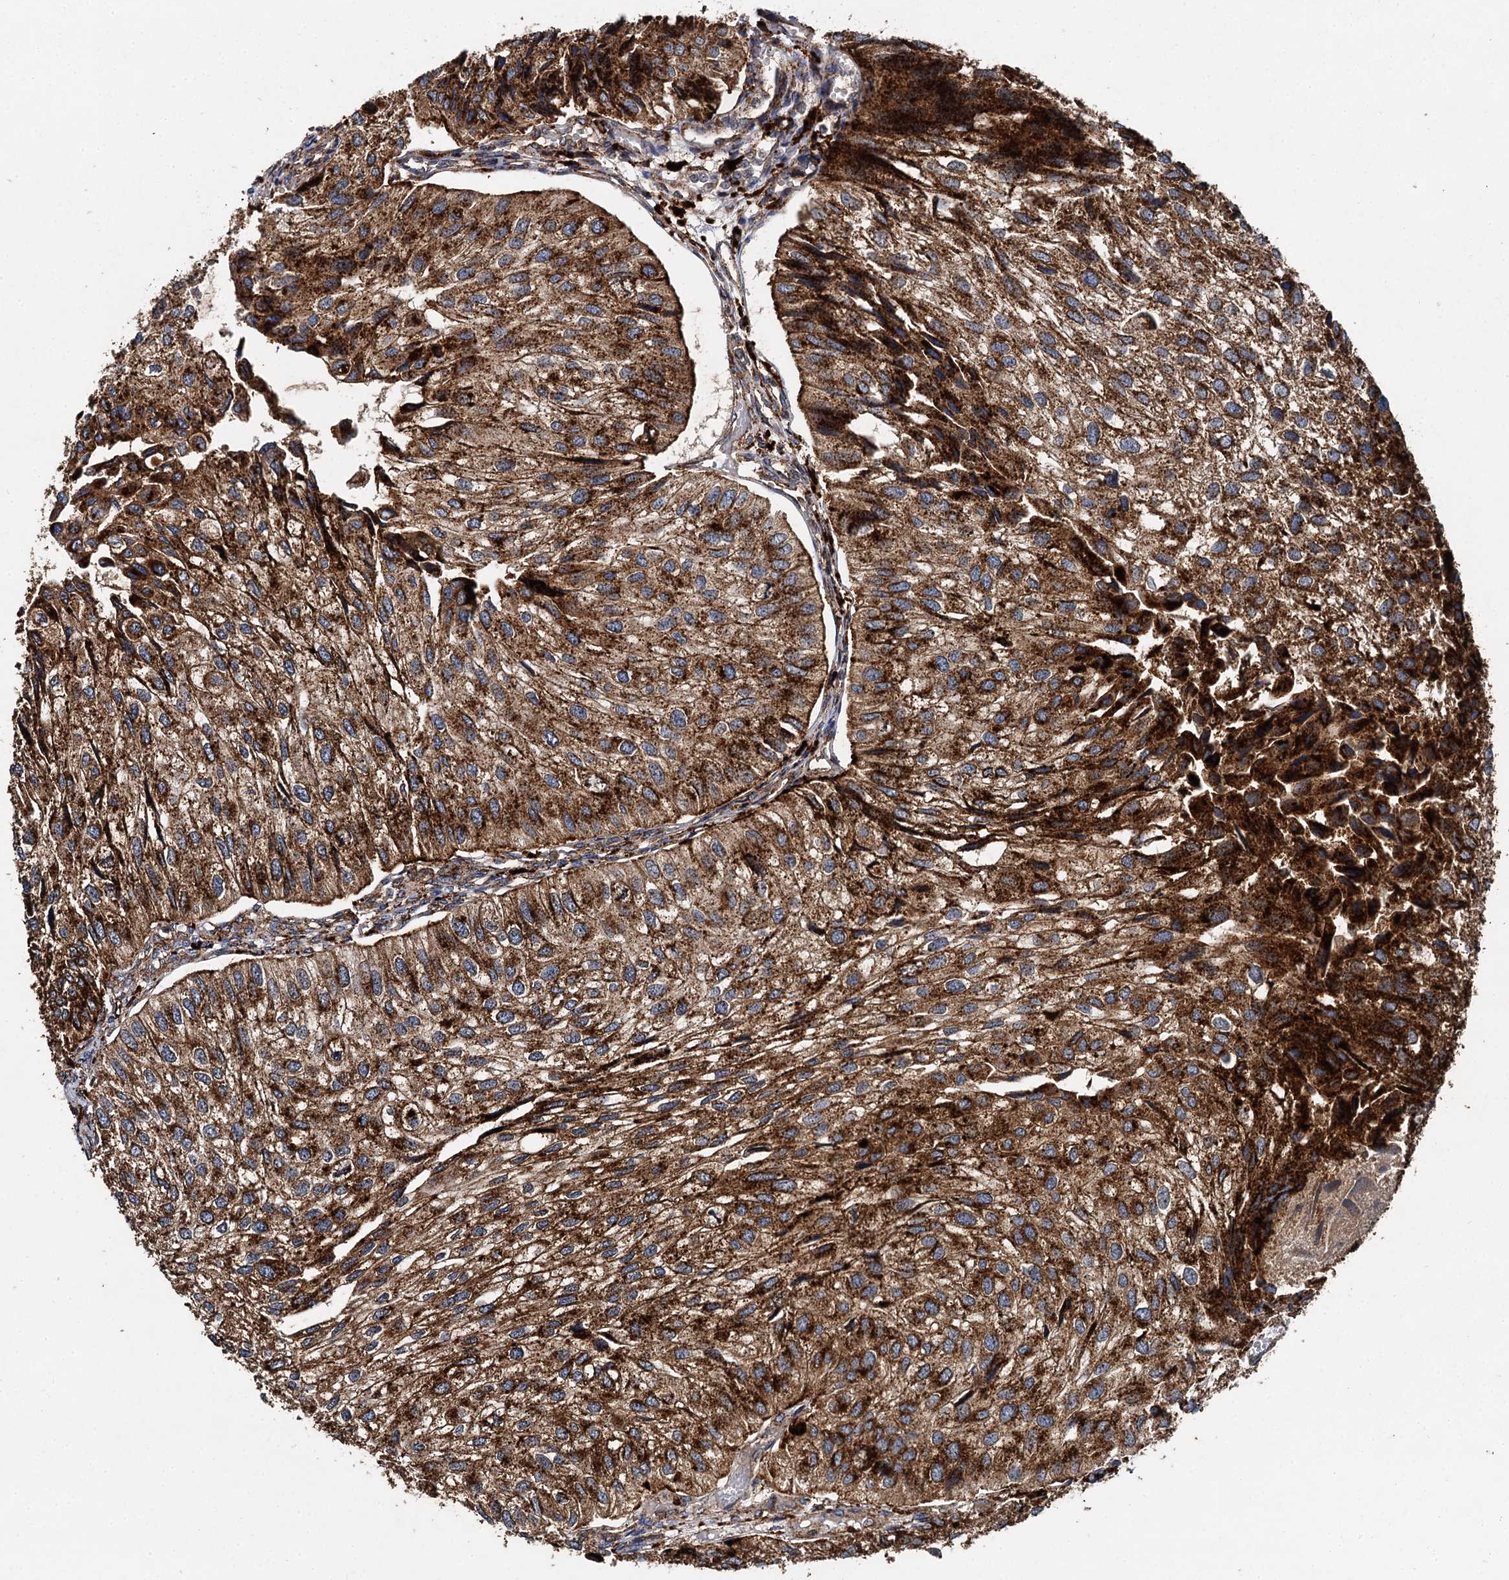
{"staining": {"intensity": "strong", "quantity": ">75%", "location": "cytoplasmic/membranous"}, "tissue": "urothelial cancer", "cell_type": "Tumor cells", "image_type": "cancer", "snomed": [{"axis": "morphology", "description": "Urothelial carcinoma, Low grade"}, {"axis": "topography", "description": "Urinary bladder"}], "caption": "Low-grade urothelial carcinoma stained with a protein marker exhibits strong staining in tumor cells.", "gene": "GBA1", "patient": {"sex": "female", "age": 89}}